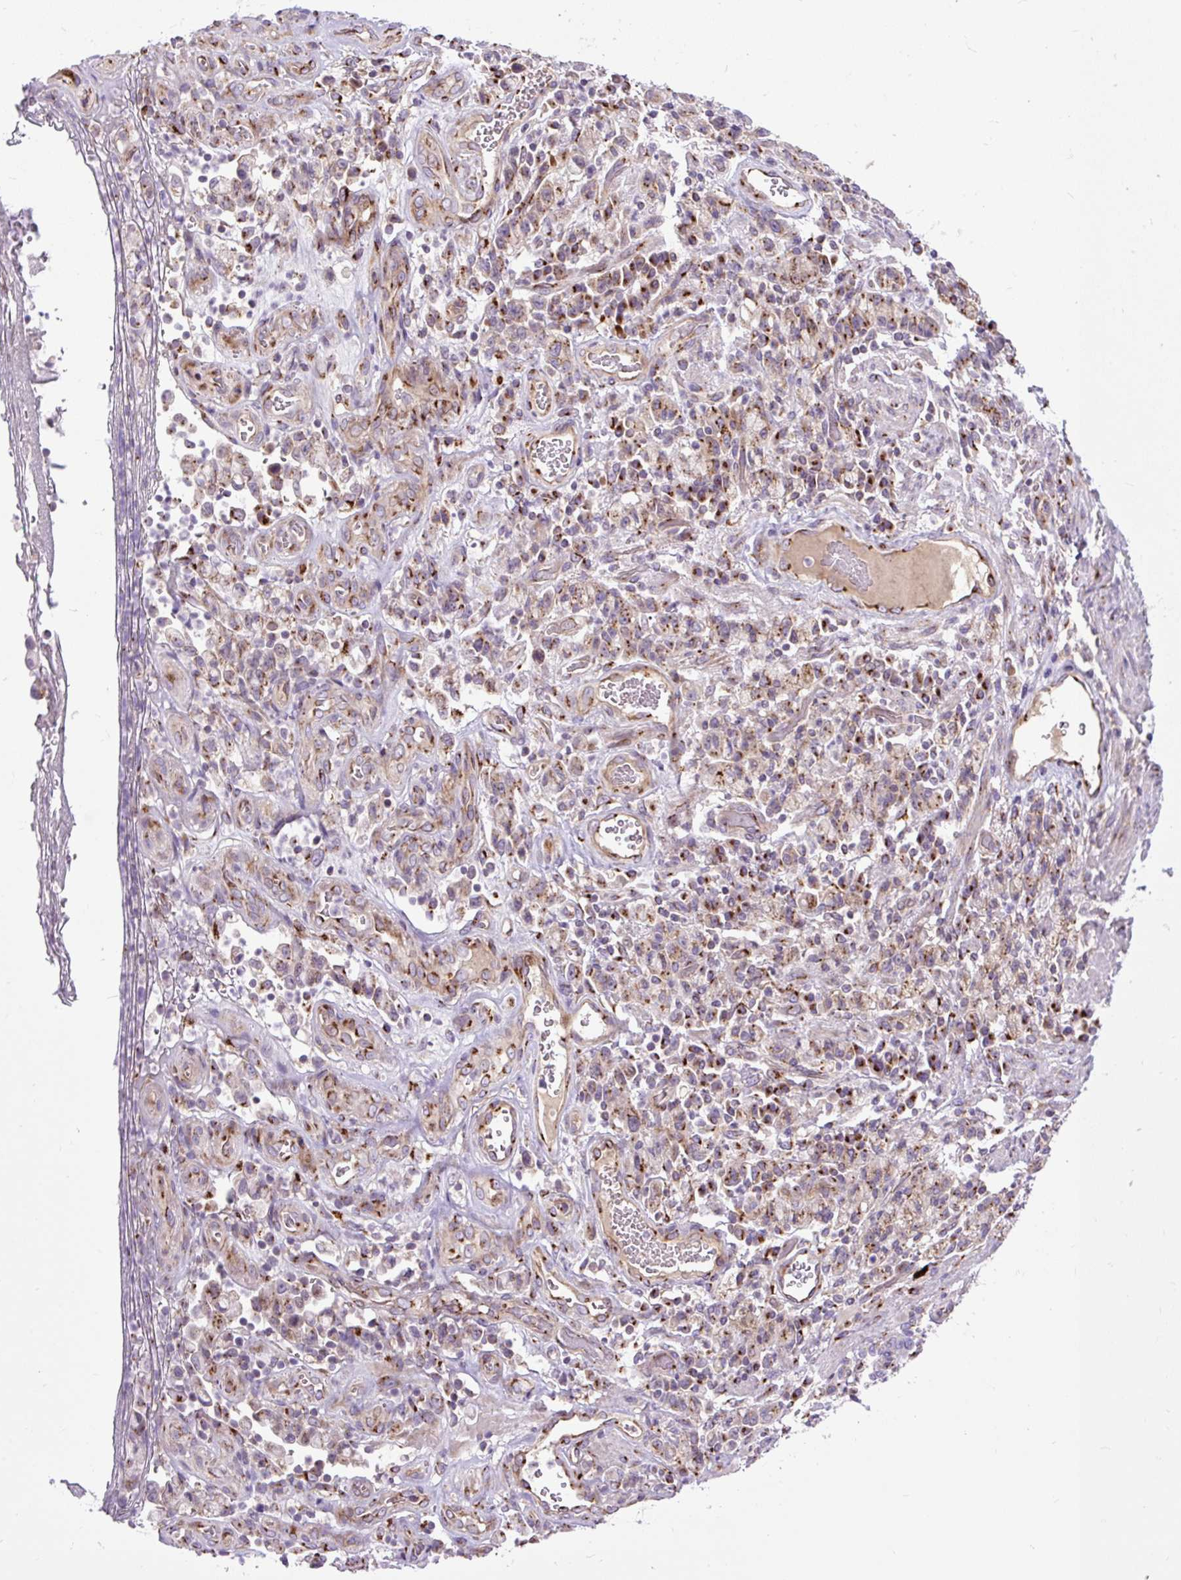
{"staining": {"intensity": "moderate", "quantity": ">75%", "location": "cytoplasmic/membranous"}, "tissue": "stomach cancer", "cell_type": "Tumor cells", "image_type": "cancer", "snomed": [{"axis": "morphology", "description": "Adenocarcinoma, NOS"}, {"axis": "topography", "description": "Stomach"}], "caption": "The image displays immunohistochemical staining of stomach adenocarcinoma. There is moderate cytoplasmic/membranous staining is seen in about >75% of tumor cells.", "gene": "MSMP", "patient": {"sex": "male", "age": 77}}